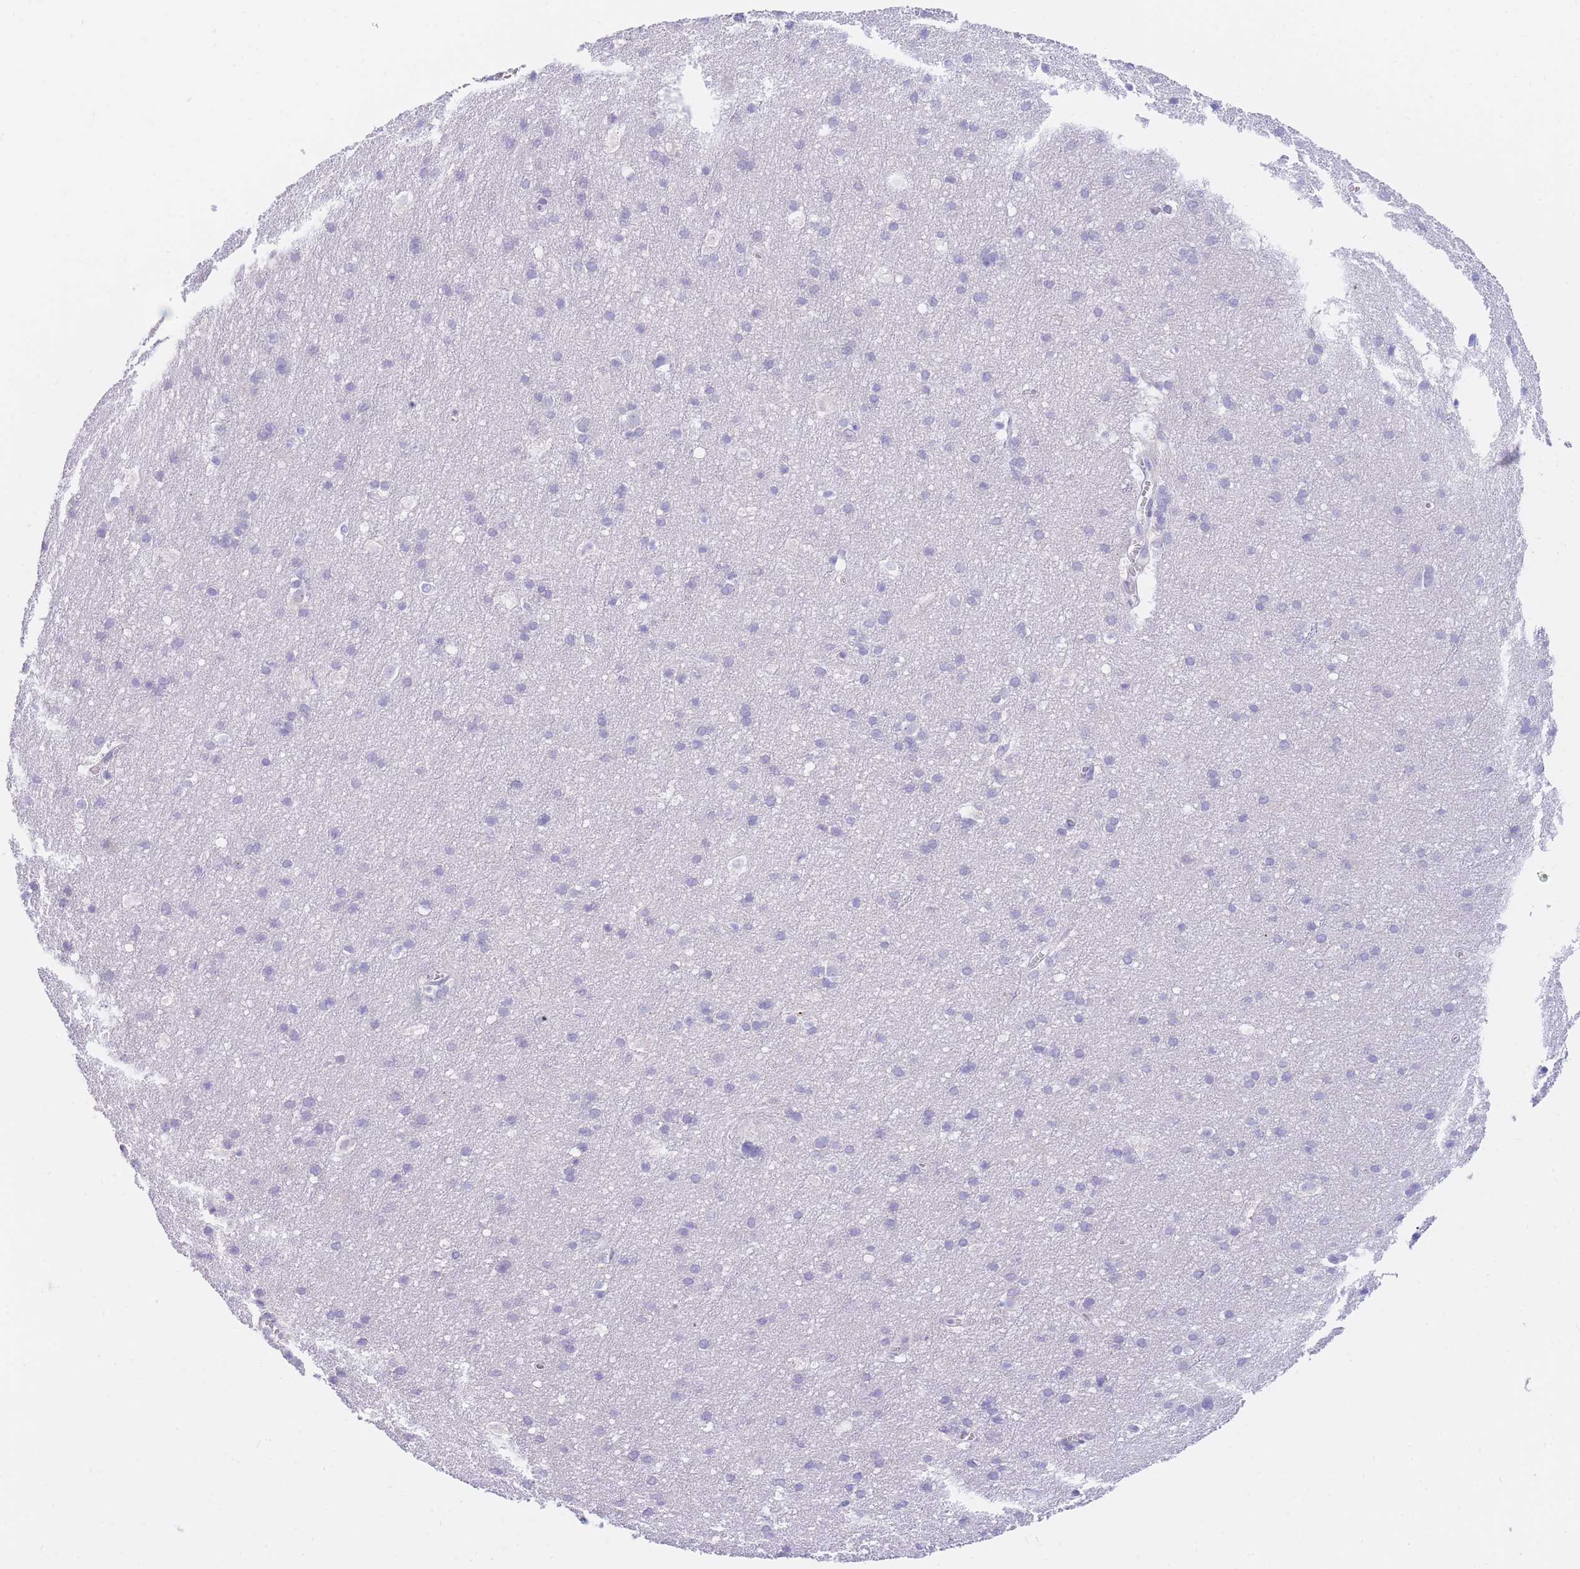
{"staining": {"intensity": "negative", "quantity": "none", "location": "none"}, "tissue": "cerebral cortex", "cell_type": "Endothelial cells", "image_type": "normal", "snomed": [{"axis": "morphology", "description": "Normal tissue, NOS"}, {"axis": "topography", "description": "Cerebral cortex"}], "caption": "Immunohistochemistry histopathology image of normal human cerebral cortex stained for a protein (brown), which displays no positivity in endothelial cells. (DAB immunohistochemistry with hematoxylin counter stain).", "gene": "SSUH2", "patient": {"sex": "male", "age": 54}}